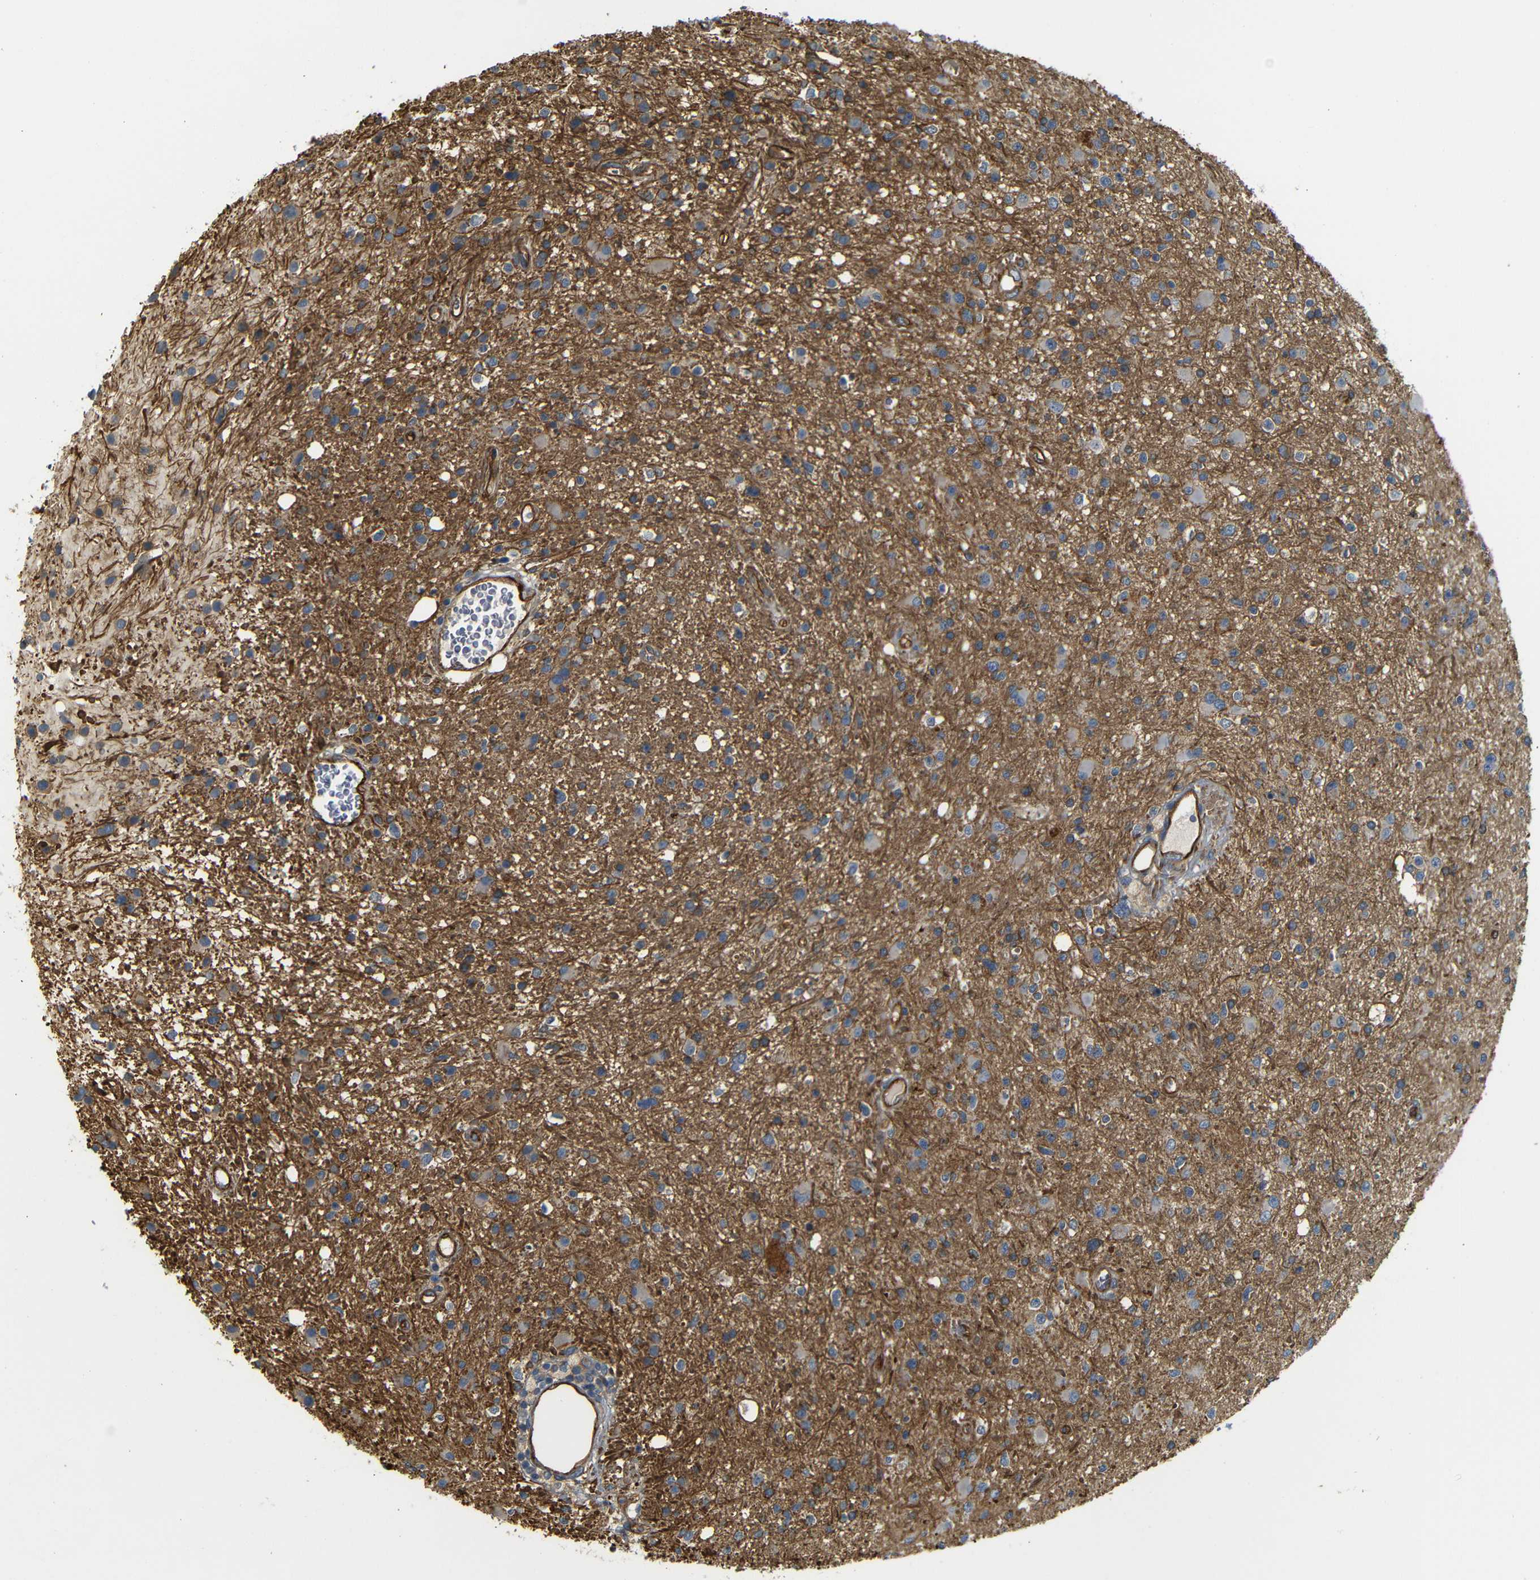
{"staining": {"intensity": "moderate", "quantity": "<25%", "location": "cytoplasmic/membranous"}, "tissue": "glioma", "cell_type": "Tumor cells", "image_type": "cancer", "snomed": [{"axis": "morphology", "description": "Glioma, malignant, High grade"}, {"axis": "topography", "description": "Brain"}], "caption": "Protein analysis of glioma tissue exhibits moderate cytoplasmic/membranous expression in approximately <25% of tumor cells. (brown staining indicates protein expression, while blue staining denotes nuclei).", "gene": "RELL1", "patient": {"sex": "male", "age": 33}}